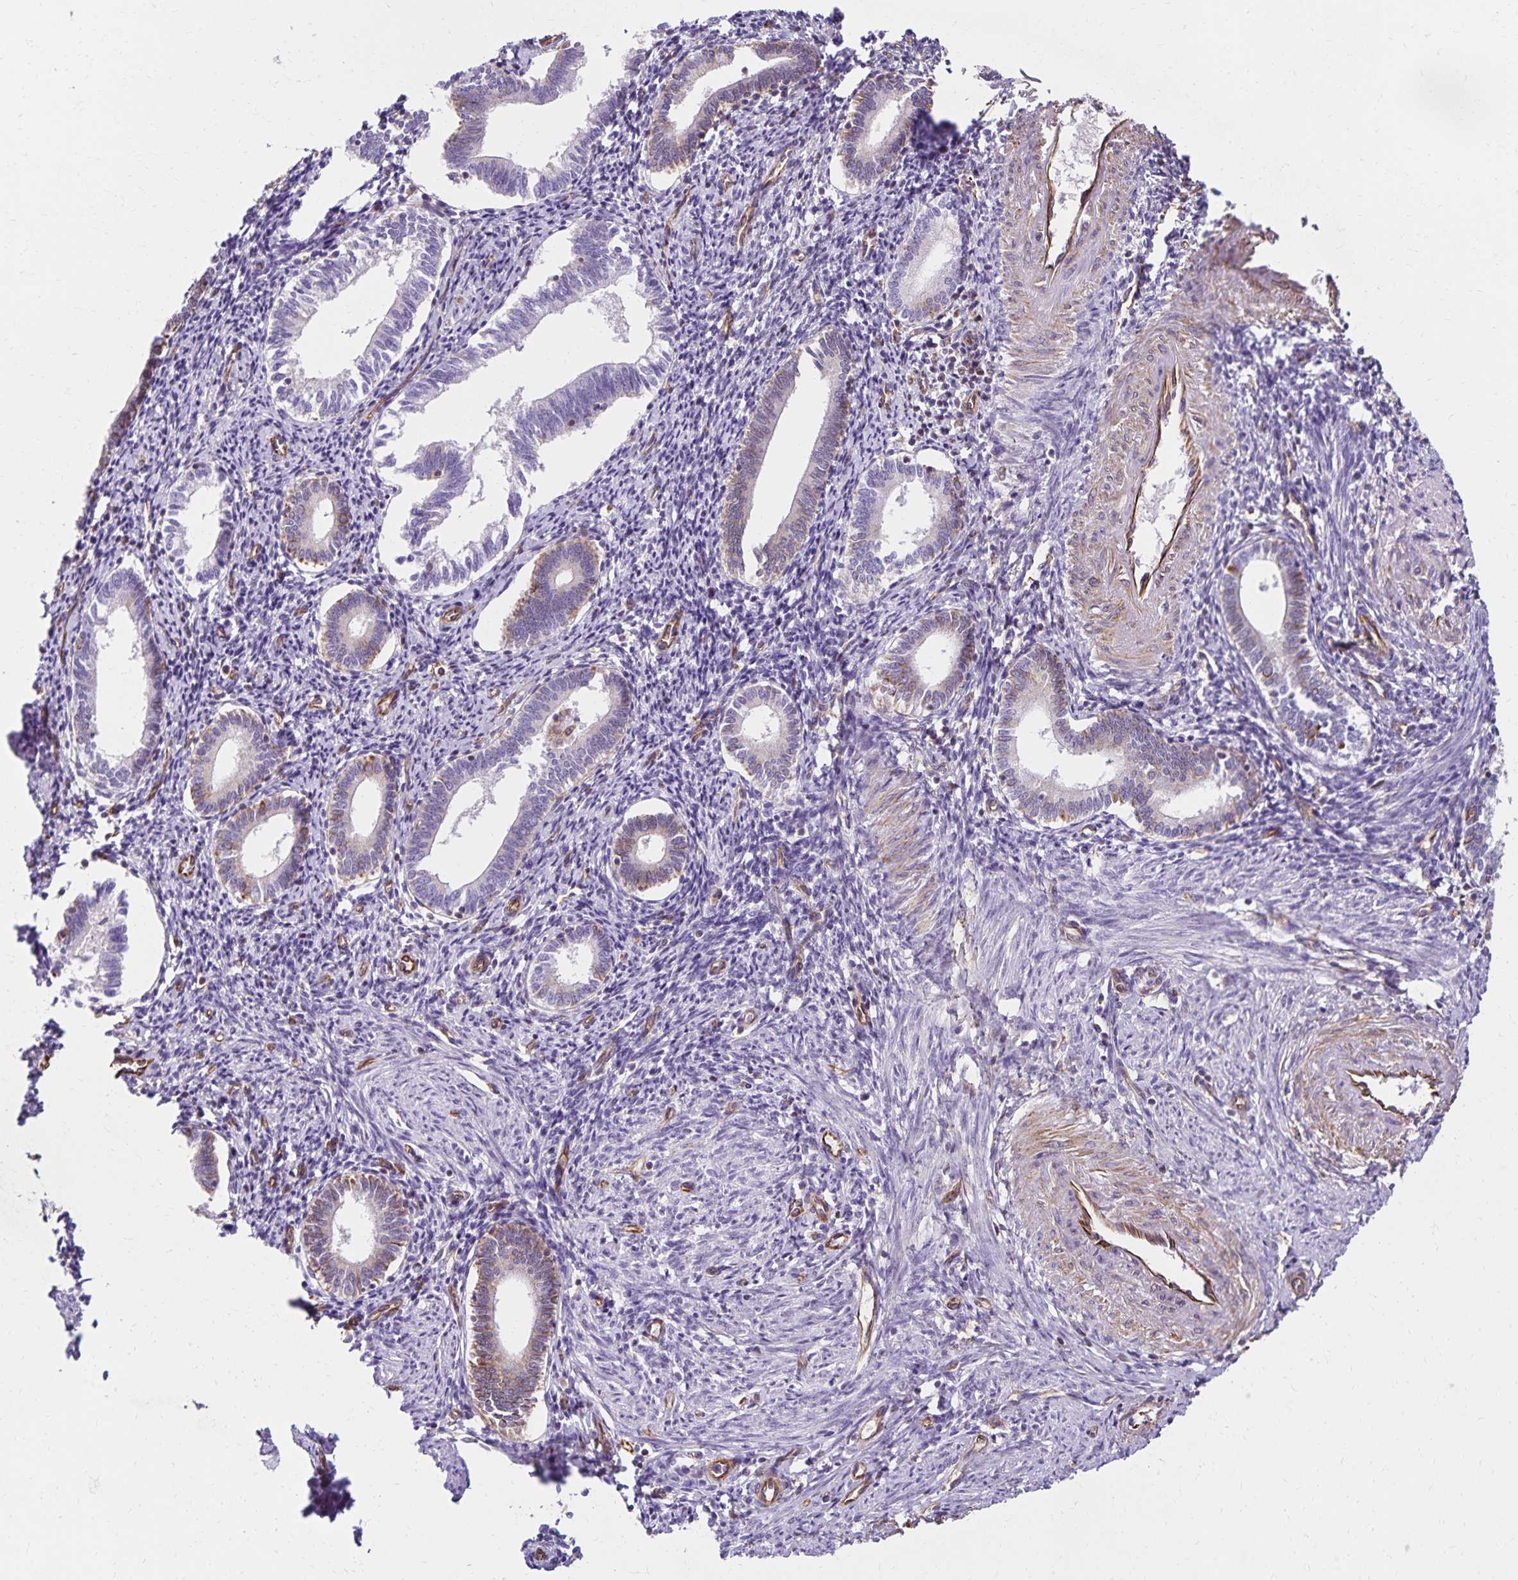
{"staining": {"intensity": "moderate", "quantity": "25%-75%", "location": "cytoplasmic/membranous"}, "tissue": "endometrium", "cell_type": "Cells in endometrial stroma", "image_type": "normal", "snomed": [{"axis": "morphology", "description": "Normal tissue, NOS"}, {"axis": "topography", "description": "Endometrium"}], "caption": "This photomicrograph demonstrates normal endometrium stained with immunohistochemistry to label a protein in brown. The cytoplasmic/membranous of cells in endometrial stroma show moderate positivity for the protein. Nuclei are counter-stained blue.", "gene": "TRPV6", "patient": {"sex": "female", "age": 41}}